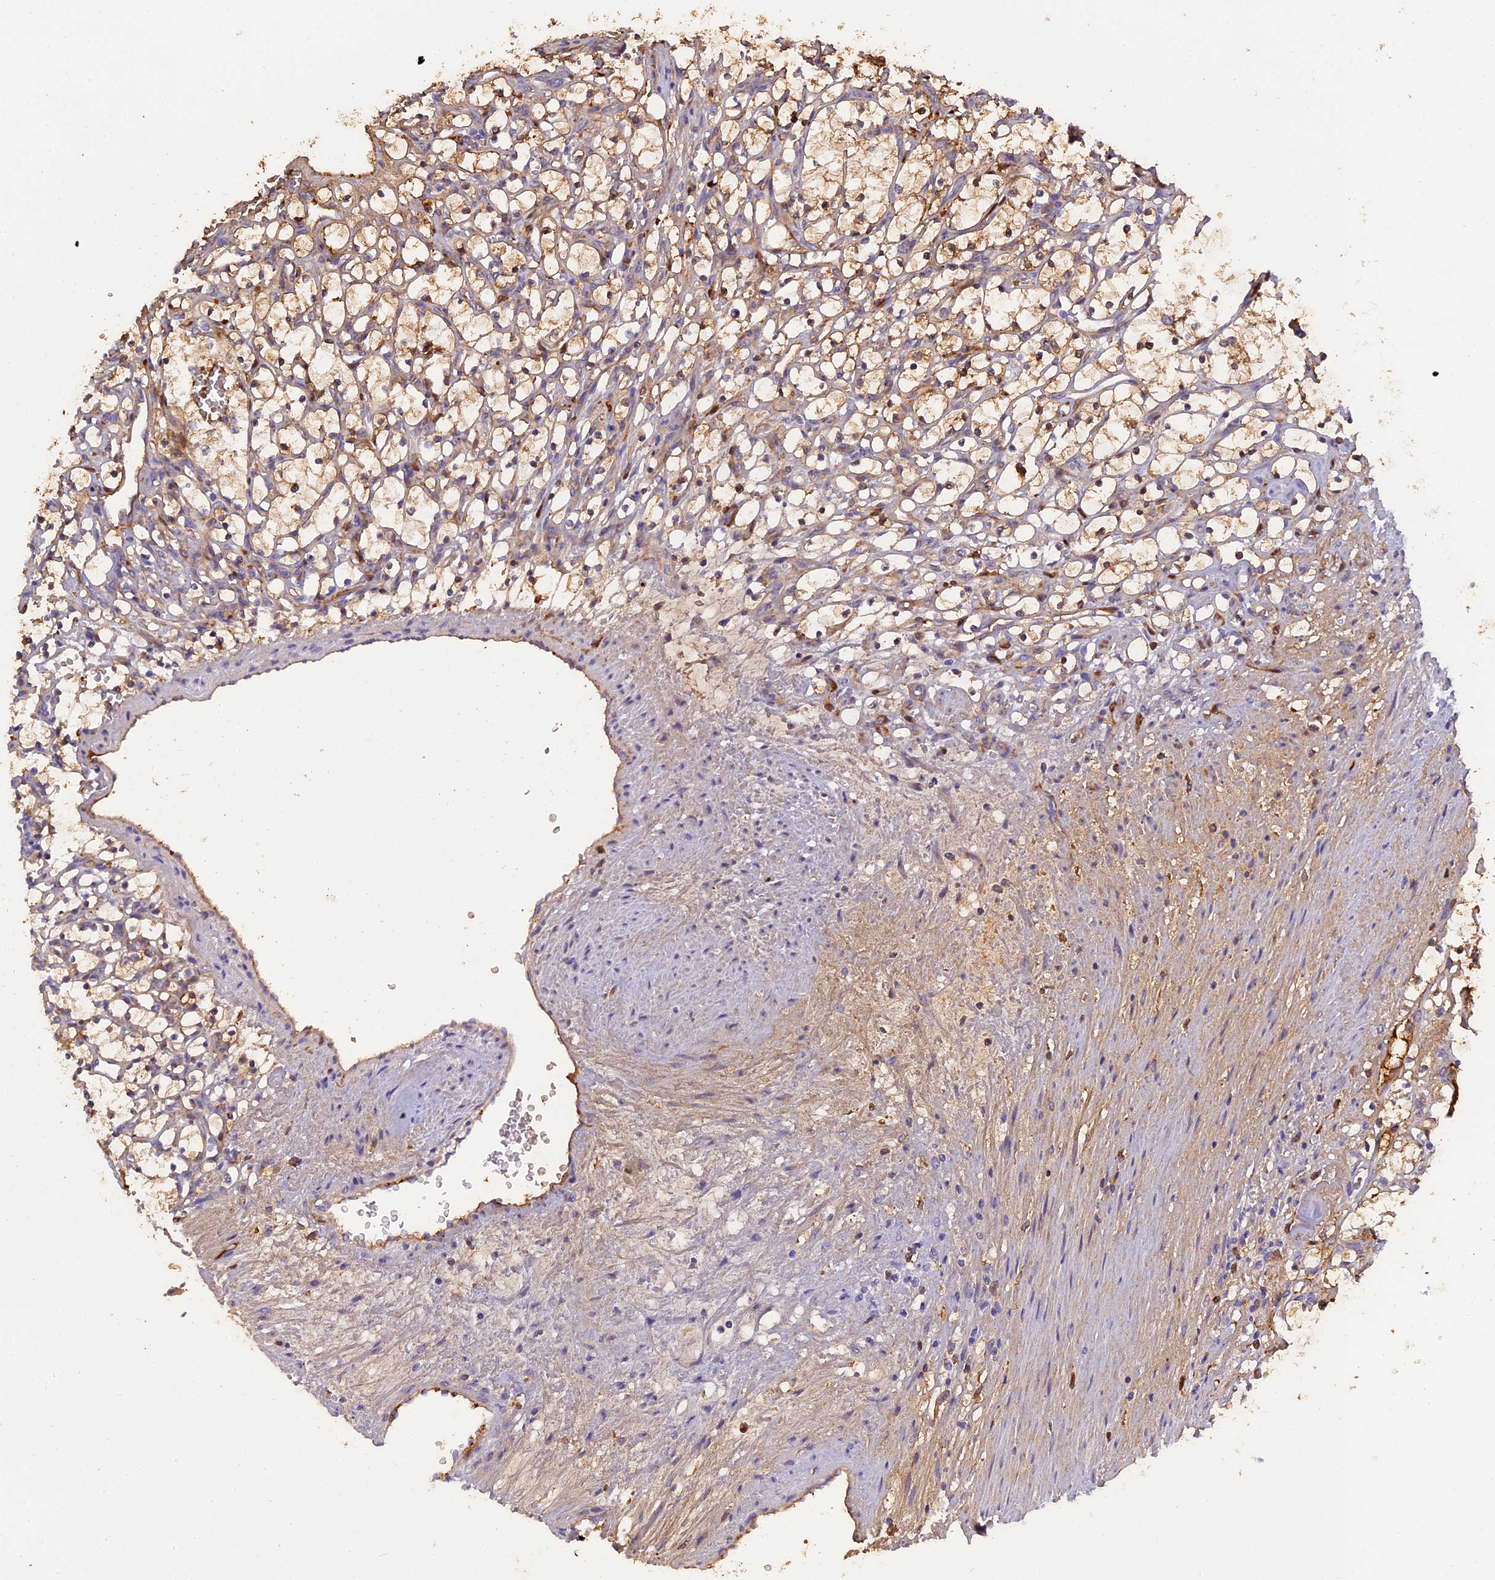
{"staining": {"intensity": "weak", "quantity": ">75%", "location": "cytoplasmic/membranous"}, "tissue": "renal cancer", "cell_type": "Tumor cells", "image_type": "cancer", "snomed": [{"axis": "morphology", "description": "Adenocarcinoma, NOS"}, {"axis": "topography", "description": "Kidney"}], "caption": "High-power microscopy captured an immunohistochemistry image of renal adenocarcinoma, revealing weak cytoplasmic/membranous staining in approximately >75% of tumor cells. Immunohistochemistry stains the protein in brown and the nuclei are stained blue.", "gene": "PZP", "patient": {"sex": "female", "age": 69}}